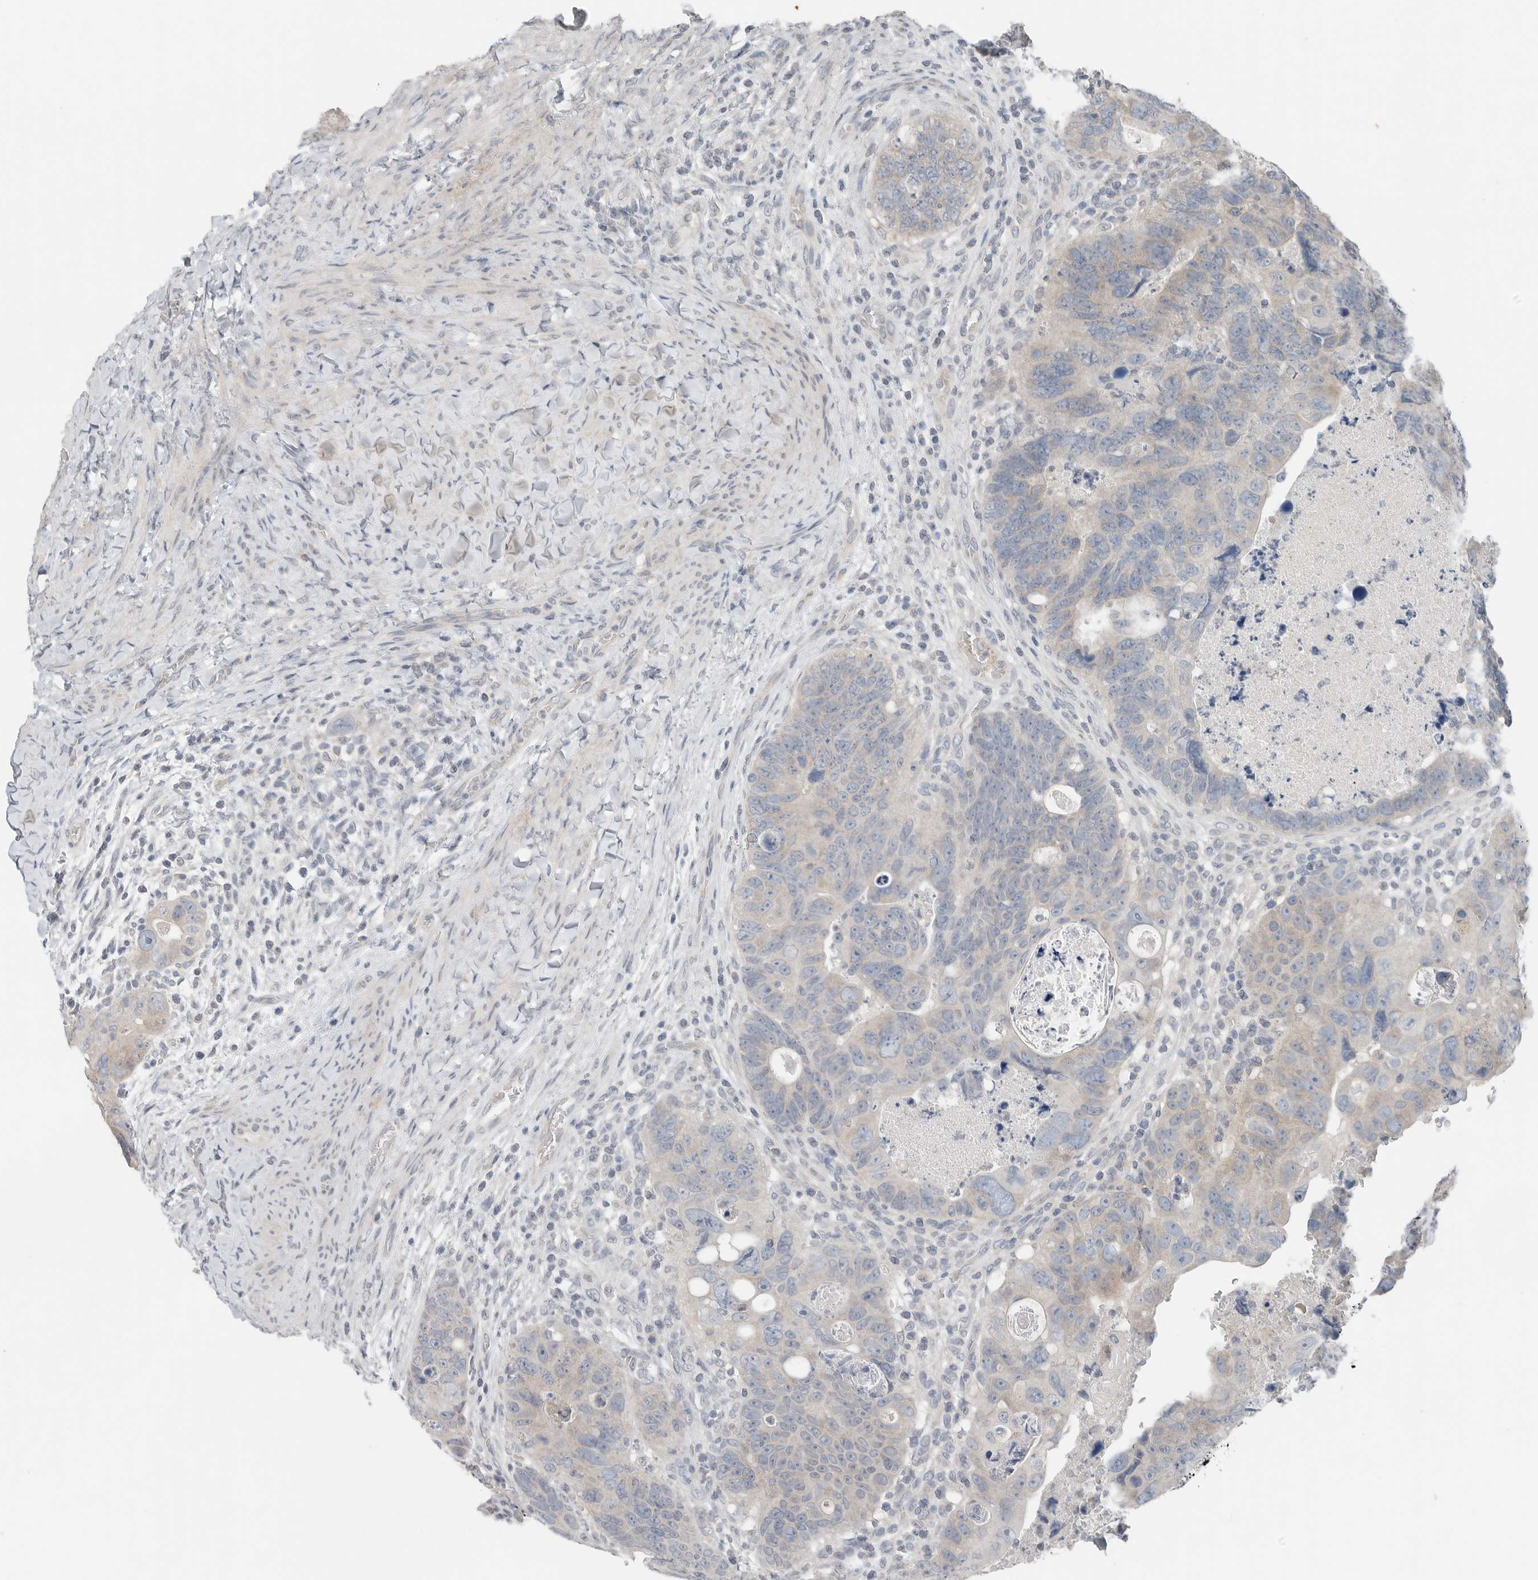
{"staining": {"intensity": "weak", "quantity": "25%-75%", "location": "cytoplasmic/membranous"}, "tissue": "colorectal cancer", "cell_type": "Tumor cells", "image_type": "cancer", "snomed": [{"axis": "morphology", "description": "Adenocarcinoma, NOS"}, {"axis": "topography", "description": "Rectum"}], "caption": "Colorectal cancer stained for a protein (brown) reveals weak cytoplasmic/membranous positive staining in approximately 25%-75% of tumor cells.", "gene": "FCRLB", "patient": {"sex": "male", "age": 59}}